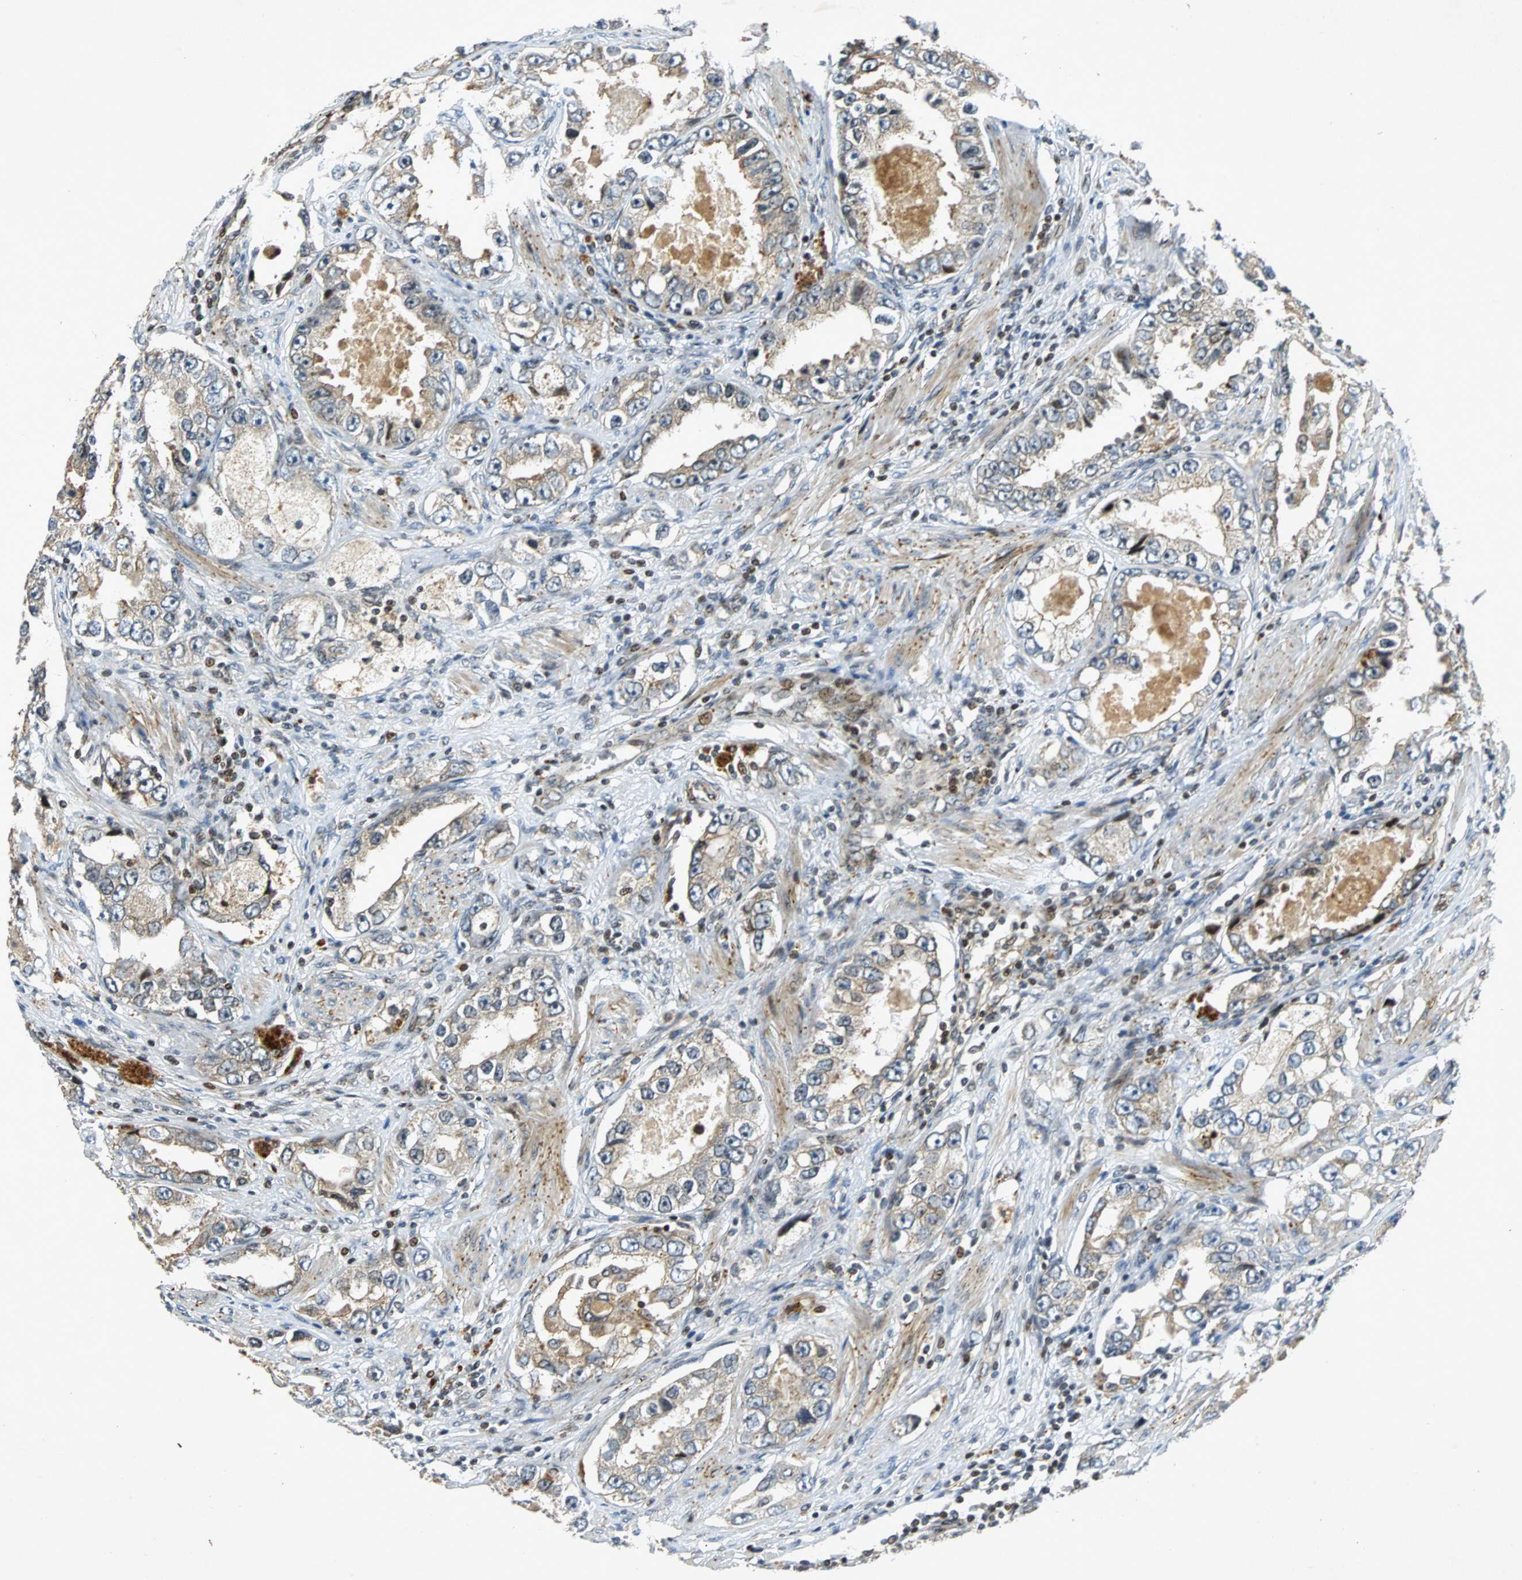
{"staining": {"intensity": "weak", "quantity": "25%-75%", "location": "cytoplasmic/membranous"}, "tissue": "prostate cancer", "cell_type": "Tumor cells", "image_type": "cancer", "snomed": [{"axis": "morphology", "description": "Adenocarcinoma, High grade"}, {"axis": "topography", "description": "Prostate"}], "caption": "Prostate high-grade adenocarcinoma stained for a protein (brown) reveals weak cytoplasmic/membranous positive positivity in about 25%-75% of tumor cells.", "gene": "TUBA4A", "patient": {"sex": "male", "age": 63}}